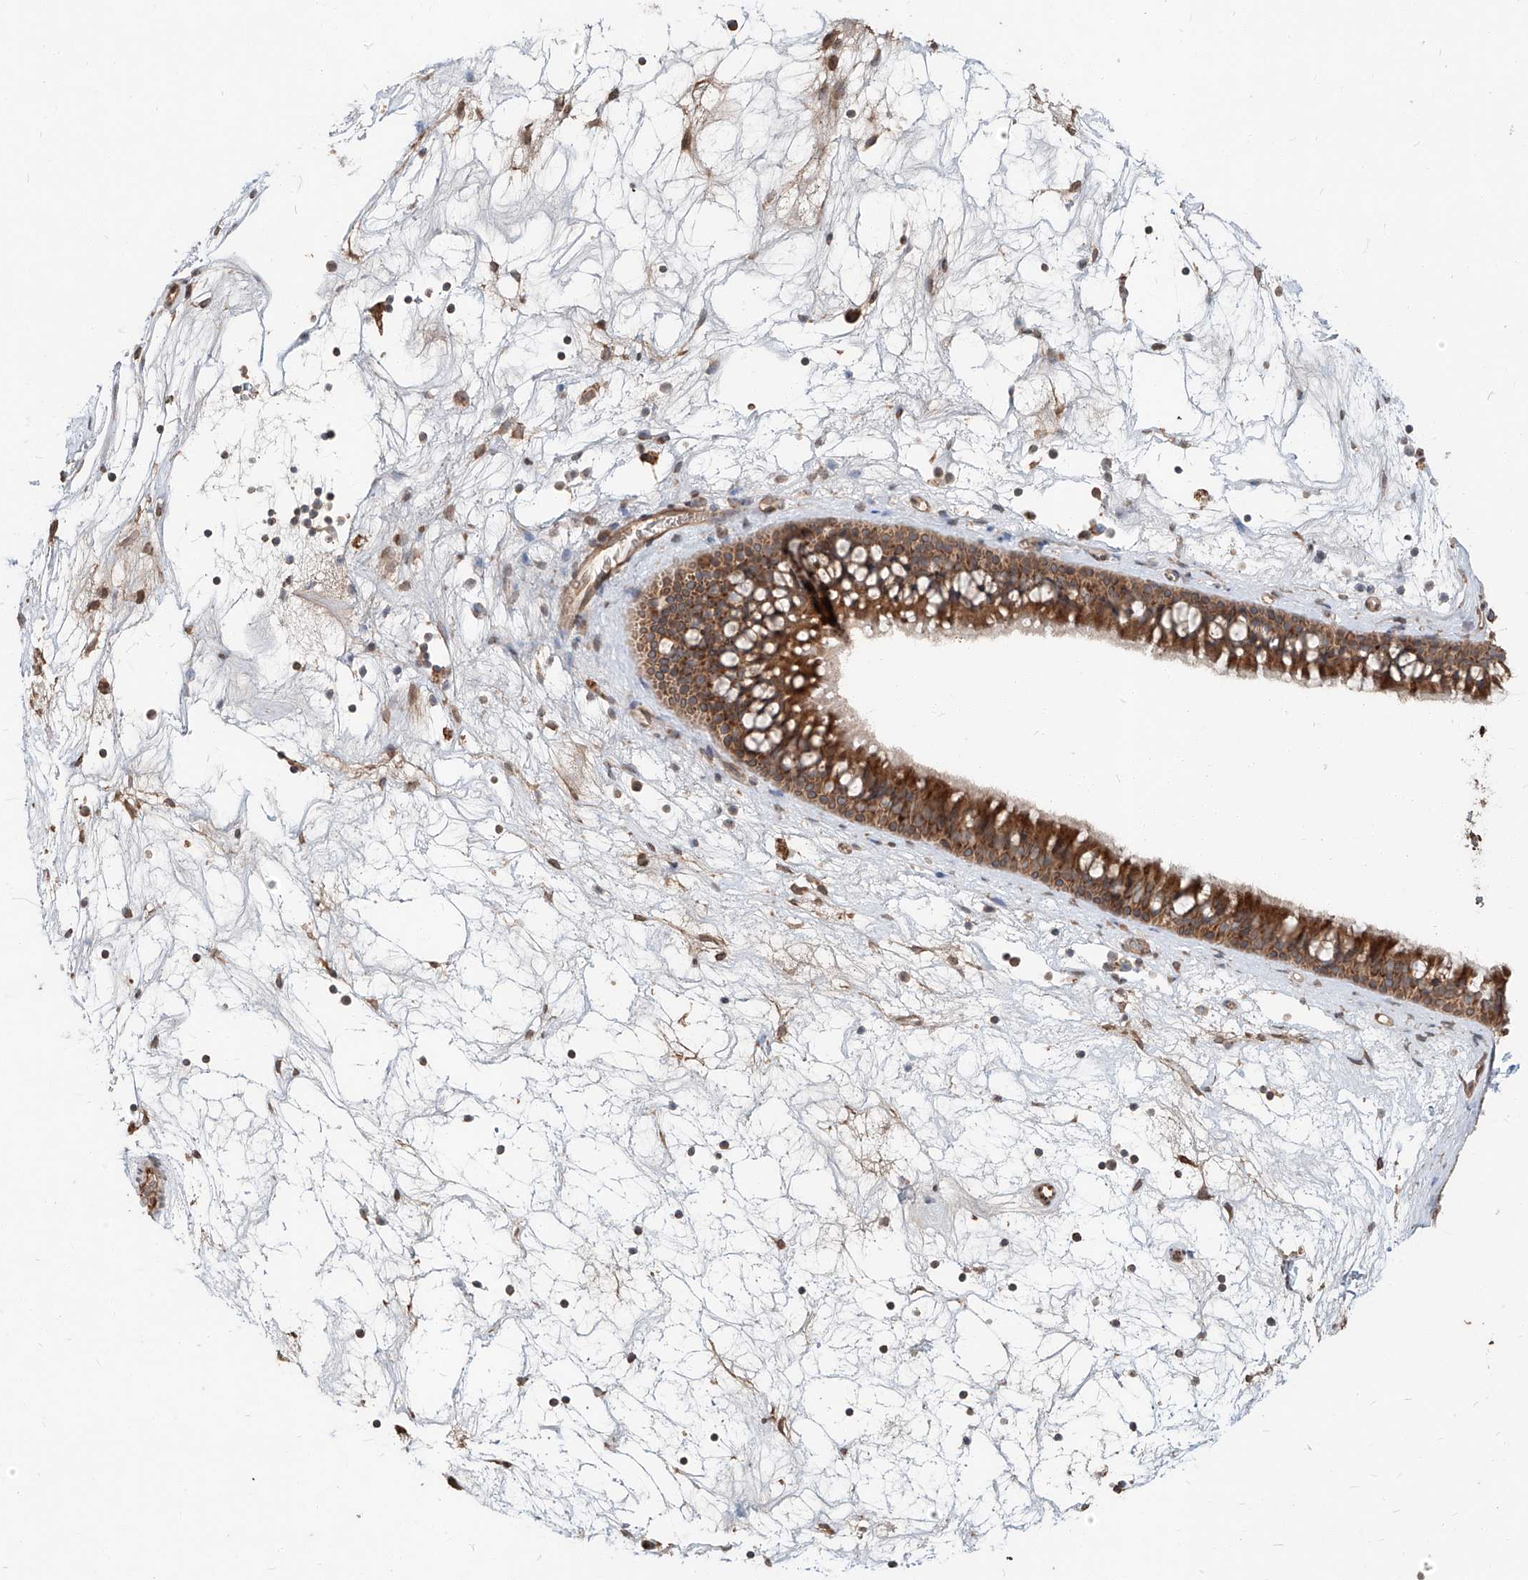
{"staining": {"intensity": "strong", "quantity": ">75%", "location": "cytoplasmic/membranous"}, "tissue": "nasopharynx", "cell_type": "Respiratory epithelial cells", "image_type": "normal", "snomed": [{"axis": "morphology", "description": "Normal tissue, NOS"}, {"axis": "topography", "description": "Nasopharynx"}], "caption": "A brown stain labels strong cytoplasmic/membranous staining of a protein in respiratory epithelial cells of benign human nasopharynx.", "gene": "STX19", "patient": {"sex": "male", "age": 64}}